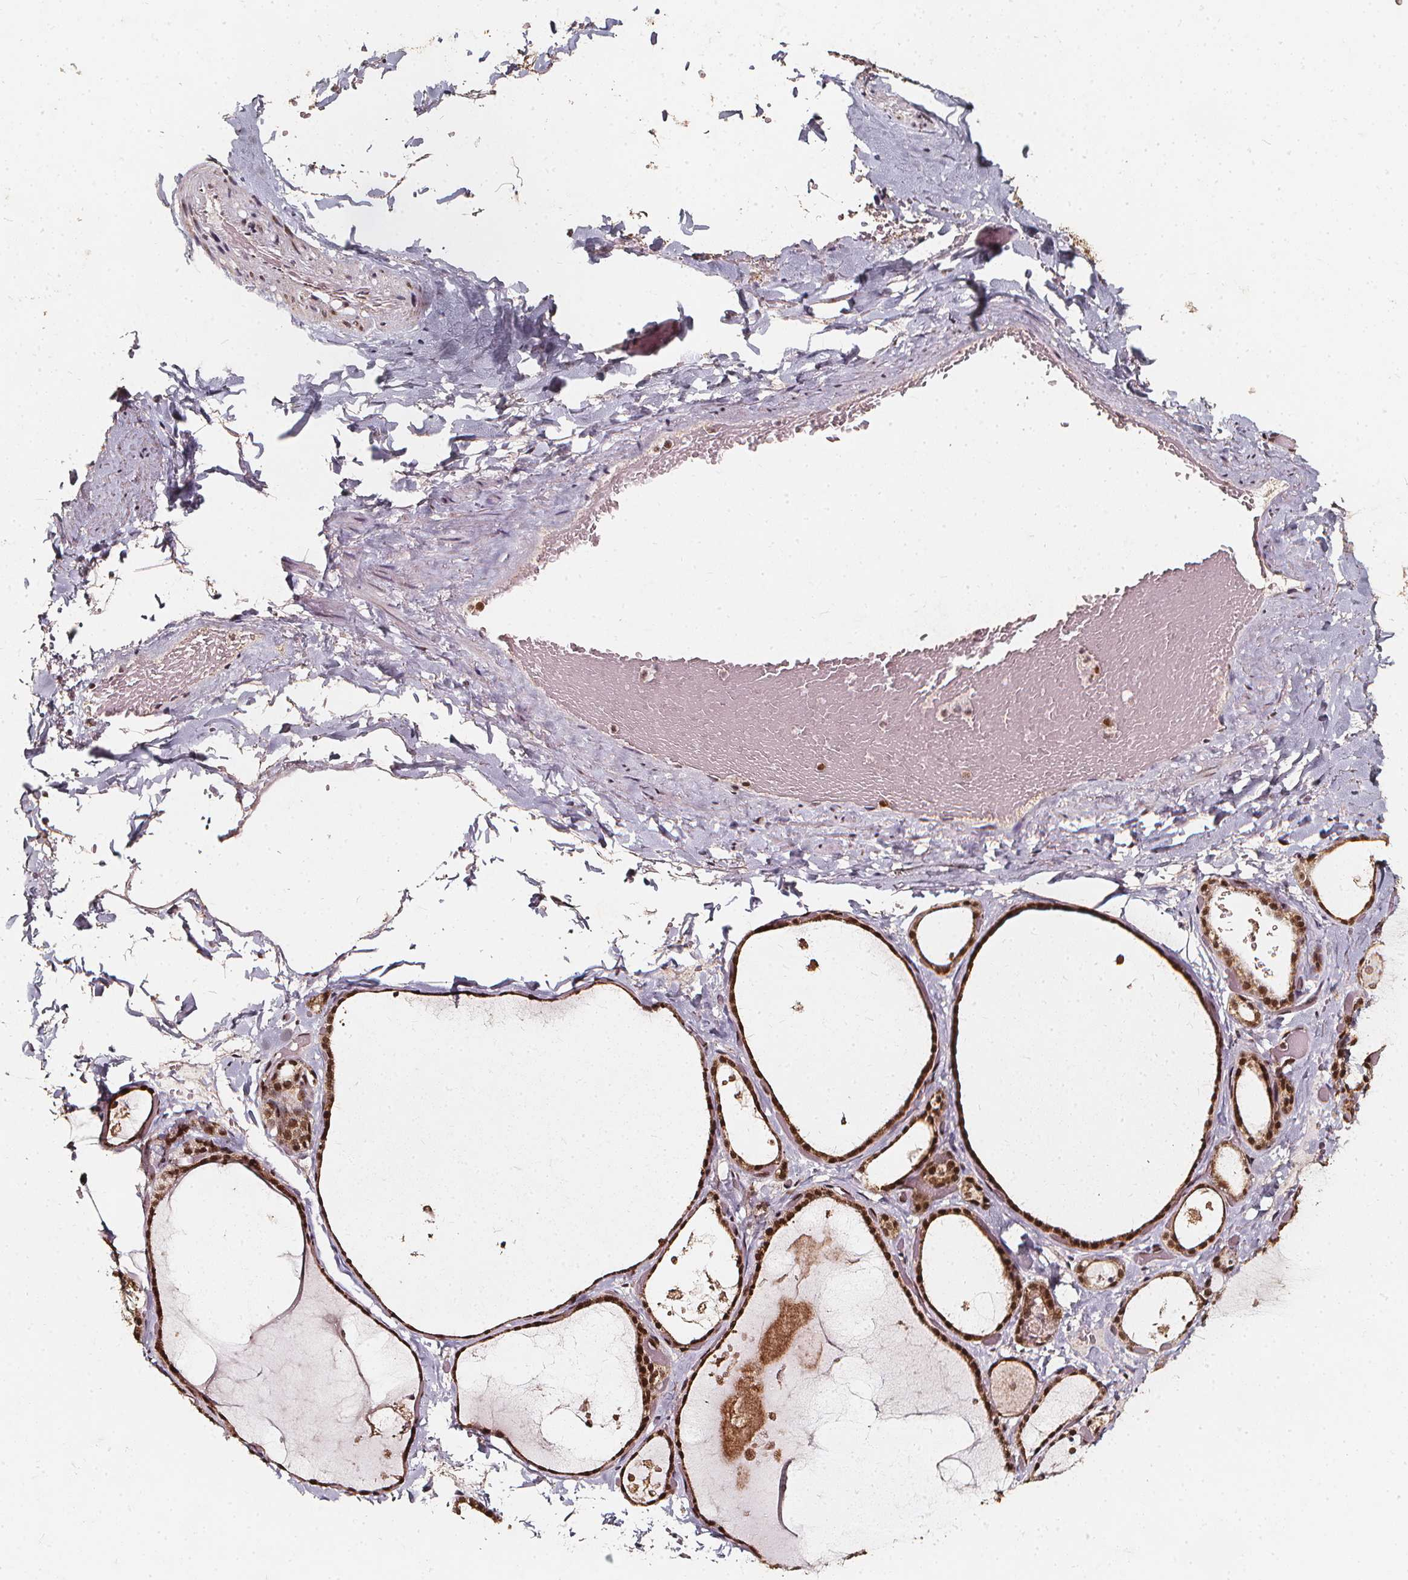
{"staining": {"intensity": "moderate", "quantity": ">75%", "location": "cytoplasmic/membranous,nuclear"}, "tissue": "thyroid gland", "cell_type": "Glandular cells", "image_type": "normal", "snomed": [{"axis": "morphology", "description": "Normal tissue, NOS"}, {"axis": "topography", "description": "Thyroid gland"}], "caption": "This photomicrograph exhibits immunohistochemistry staining of benign thyroid gland, with medium moderate cytoplasmic/membranous,nuclear positivity in approximately >75% of glandular cells.", "gene": "SMN1", "patient": {"sex": "female", "age": 56}}